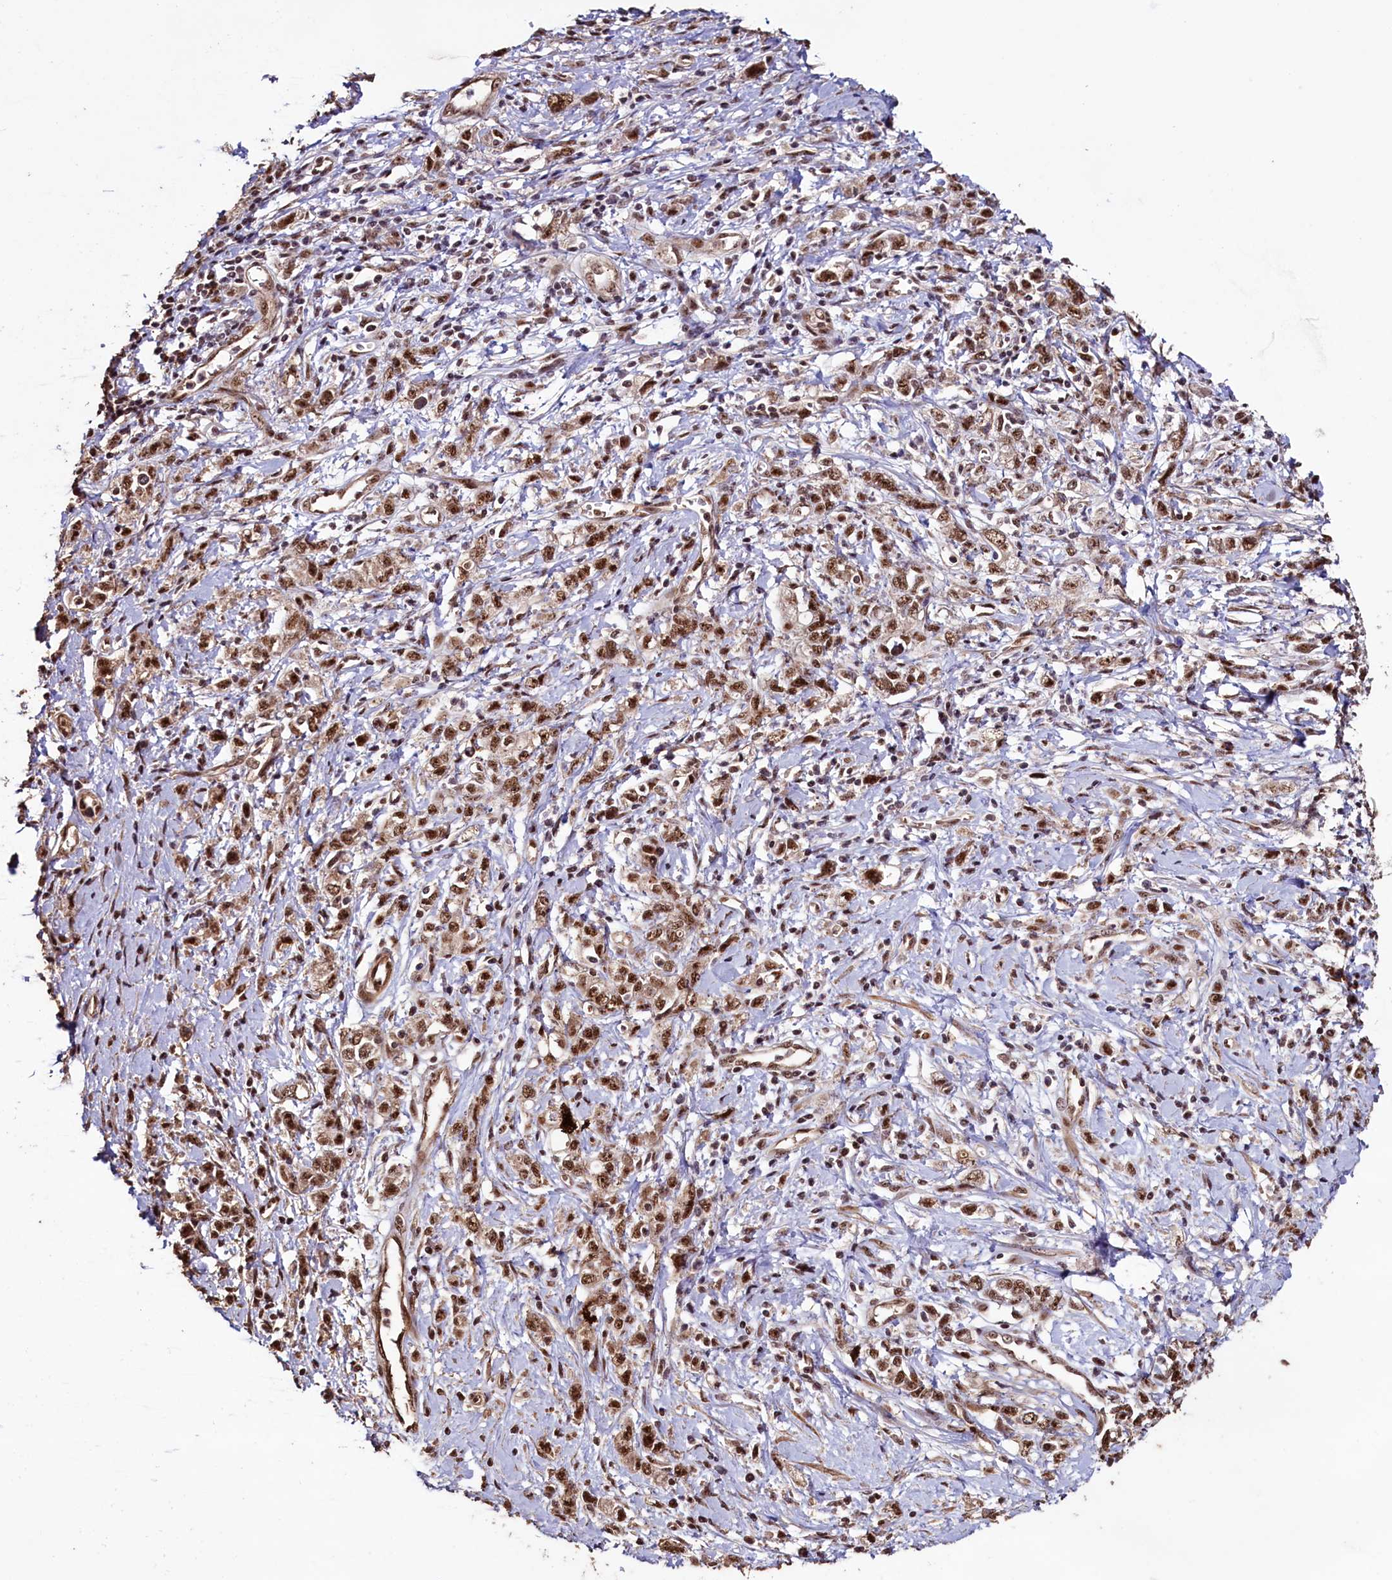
{"staining": {"intensity": "moderate", "quantity": ">75%", "location": "nuclear"}, "tissue": "stomach cancer", "cell_type": "Tumor cells", "image_type": "cancer", "snomed": [{"axis": "morphology", "description": "Adenocarcinoma, NOS"}, {"axis": "topography", "description": "Stomach"}], "caption": "IHC of stomach cancer (adenocarcinoma) demonstrates medium levels of moderate nuclear expression in approximately >75% of tumor cells.", "gene": "SFSWAP", "patient": {"sex": "female", "age": 76}}